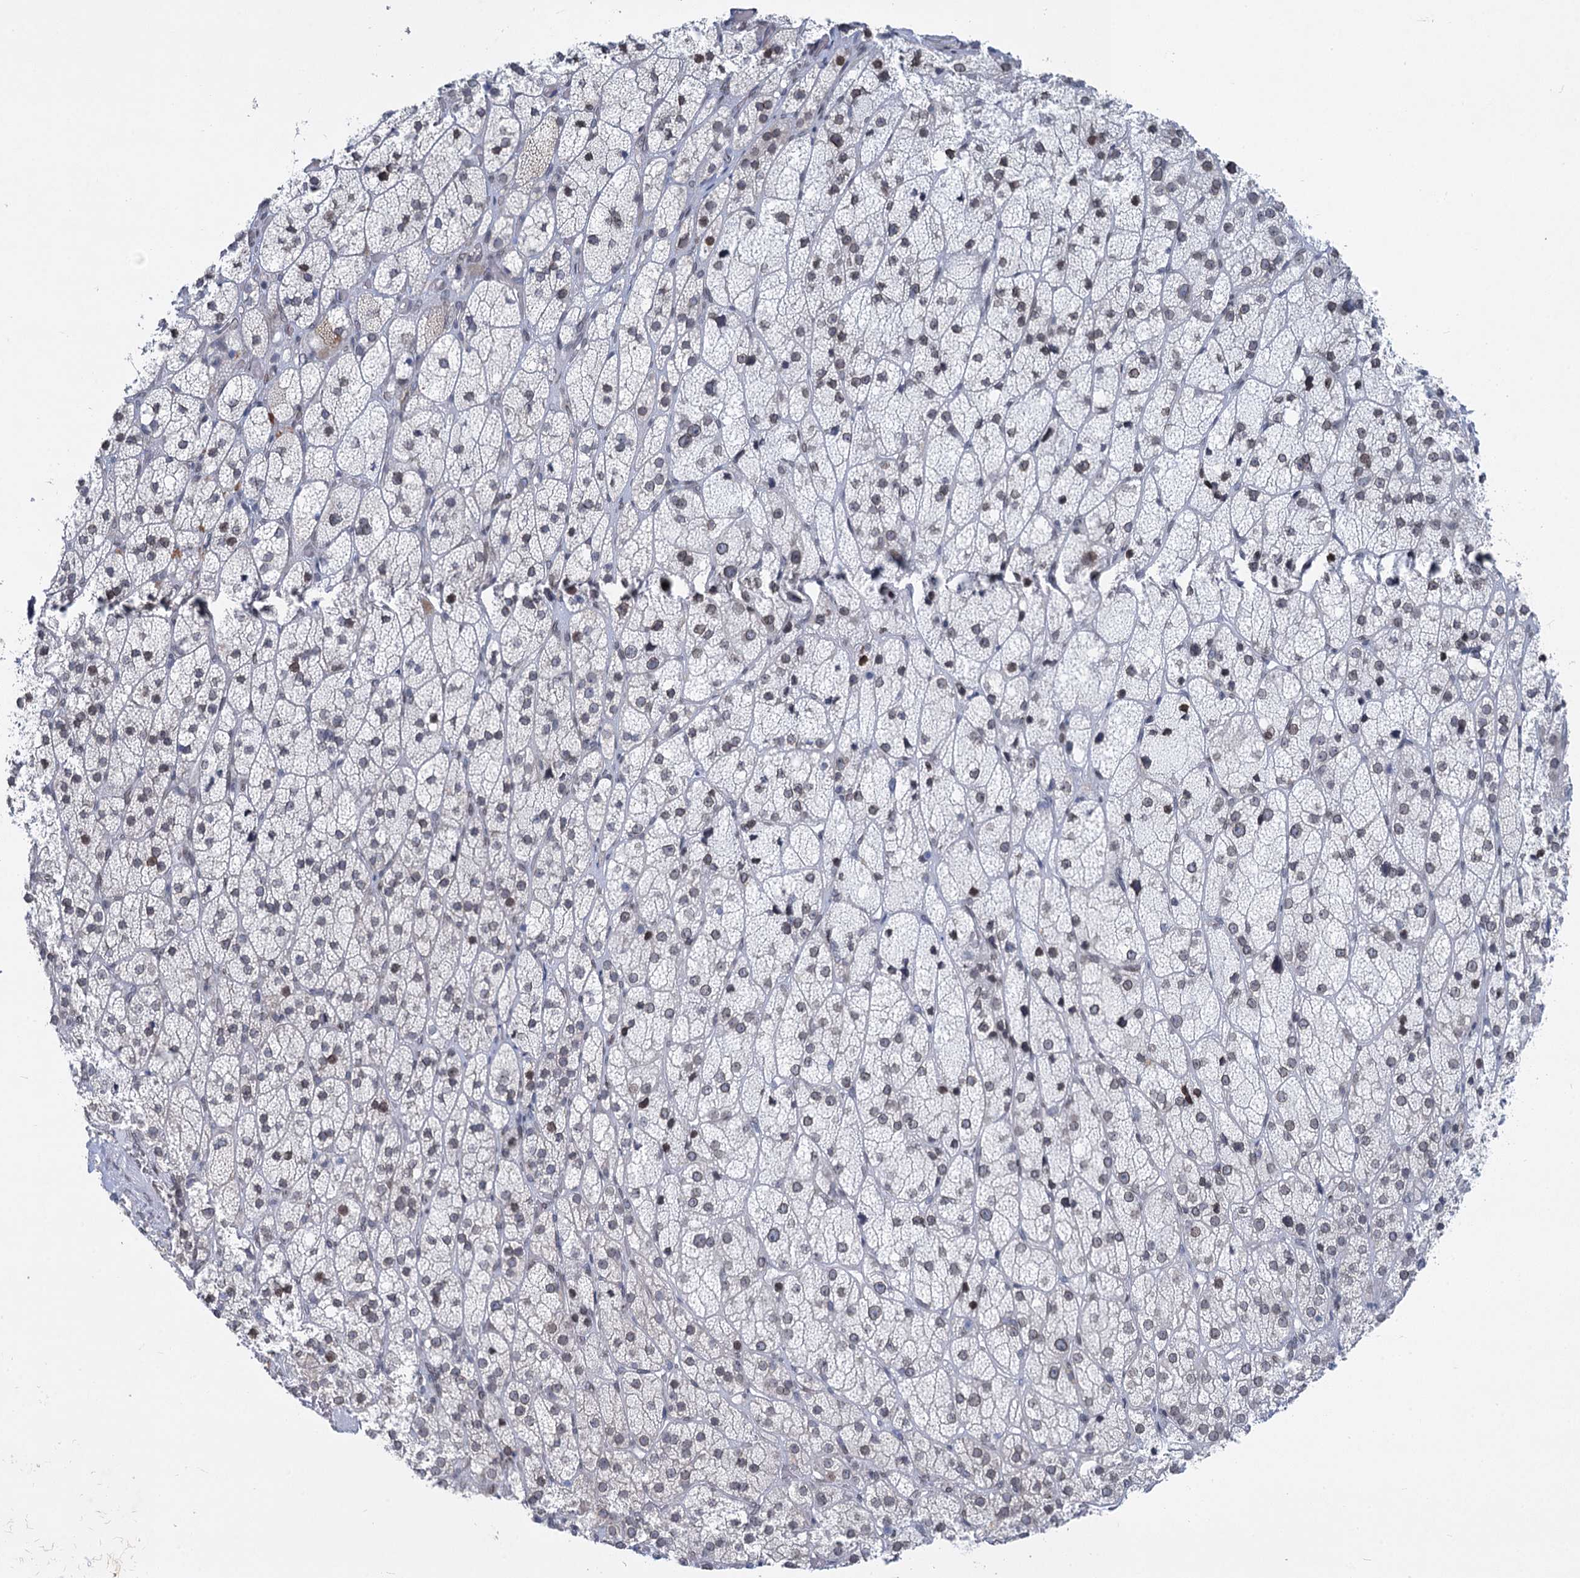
{"staining": {"intensity": "weak", "quantity": "25%-75%", "location": "cytoplasmic/membranous,nuclear"}, "tissue": "adrenal gland", "cell_type": "Glandular cells", "image_type": "normal", "snomed": [{"axis": "morphology", "description": "Normal tissue, NOS"}, {"axis": "topography", "description": "Adrenal gland"}], "caption": "A photomicrograph showing weak cytoplasmic/membranous,nuclear expression in about 25%-75% of glandular cells in benign adrenal gland, as visualized by brown immunohistochemical staining.", "gene": "PRSS35", "patient": {"sex": "male", "age": 61}}